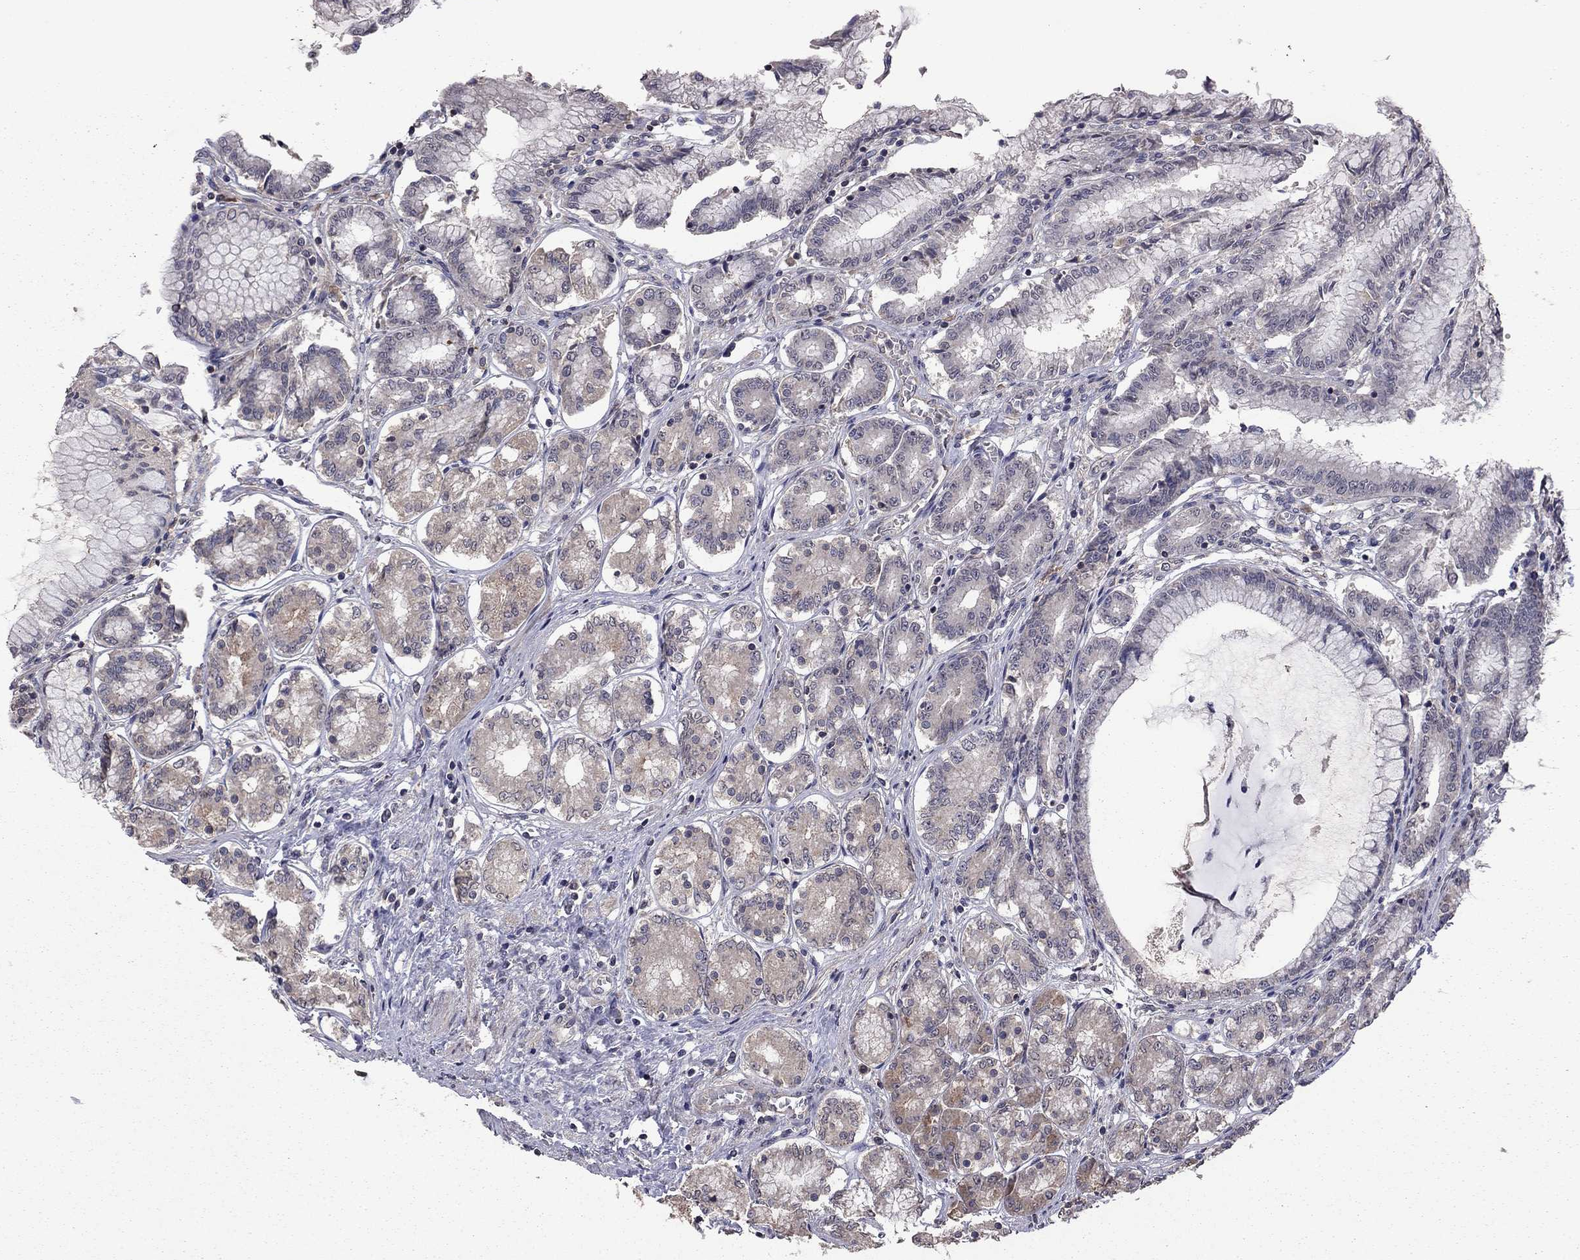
{"staining": {"intensity": "moderate", "quantity": "25%-75%", "location": "cytoplasmic/membranous"}, "tissue": "stomach", "cell_type": "Glandular cells", "image_type": "normal", "snomed": [{"axis": "morphology", "description": "Normal tissue, NOS"}, {"axis": "topography", "description": "Stomach"}], "caption": "Moderate cytoplasmic/membranous protein positivity is appreciated in about 25%-75% of glandular cells in stomach.", "gene": "TSNARE1", "patient": {"sex": "female", "age": 65}}